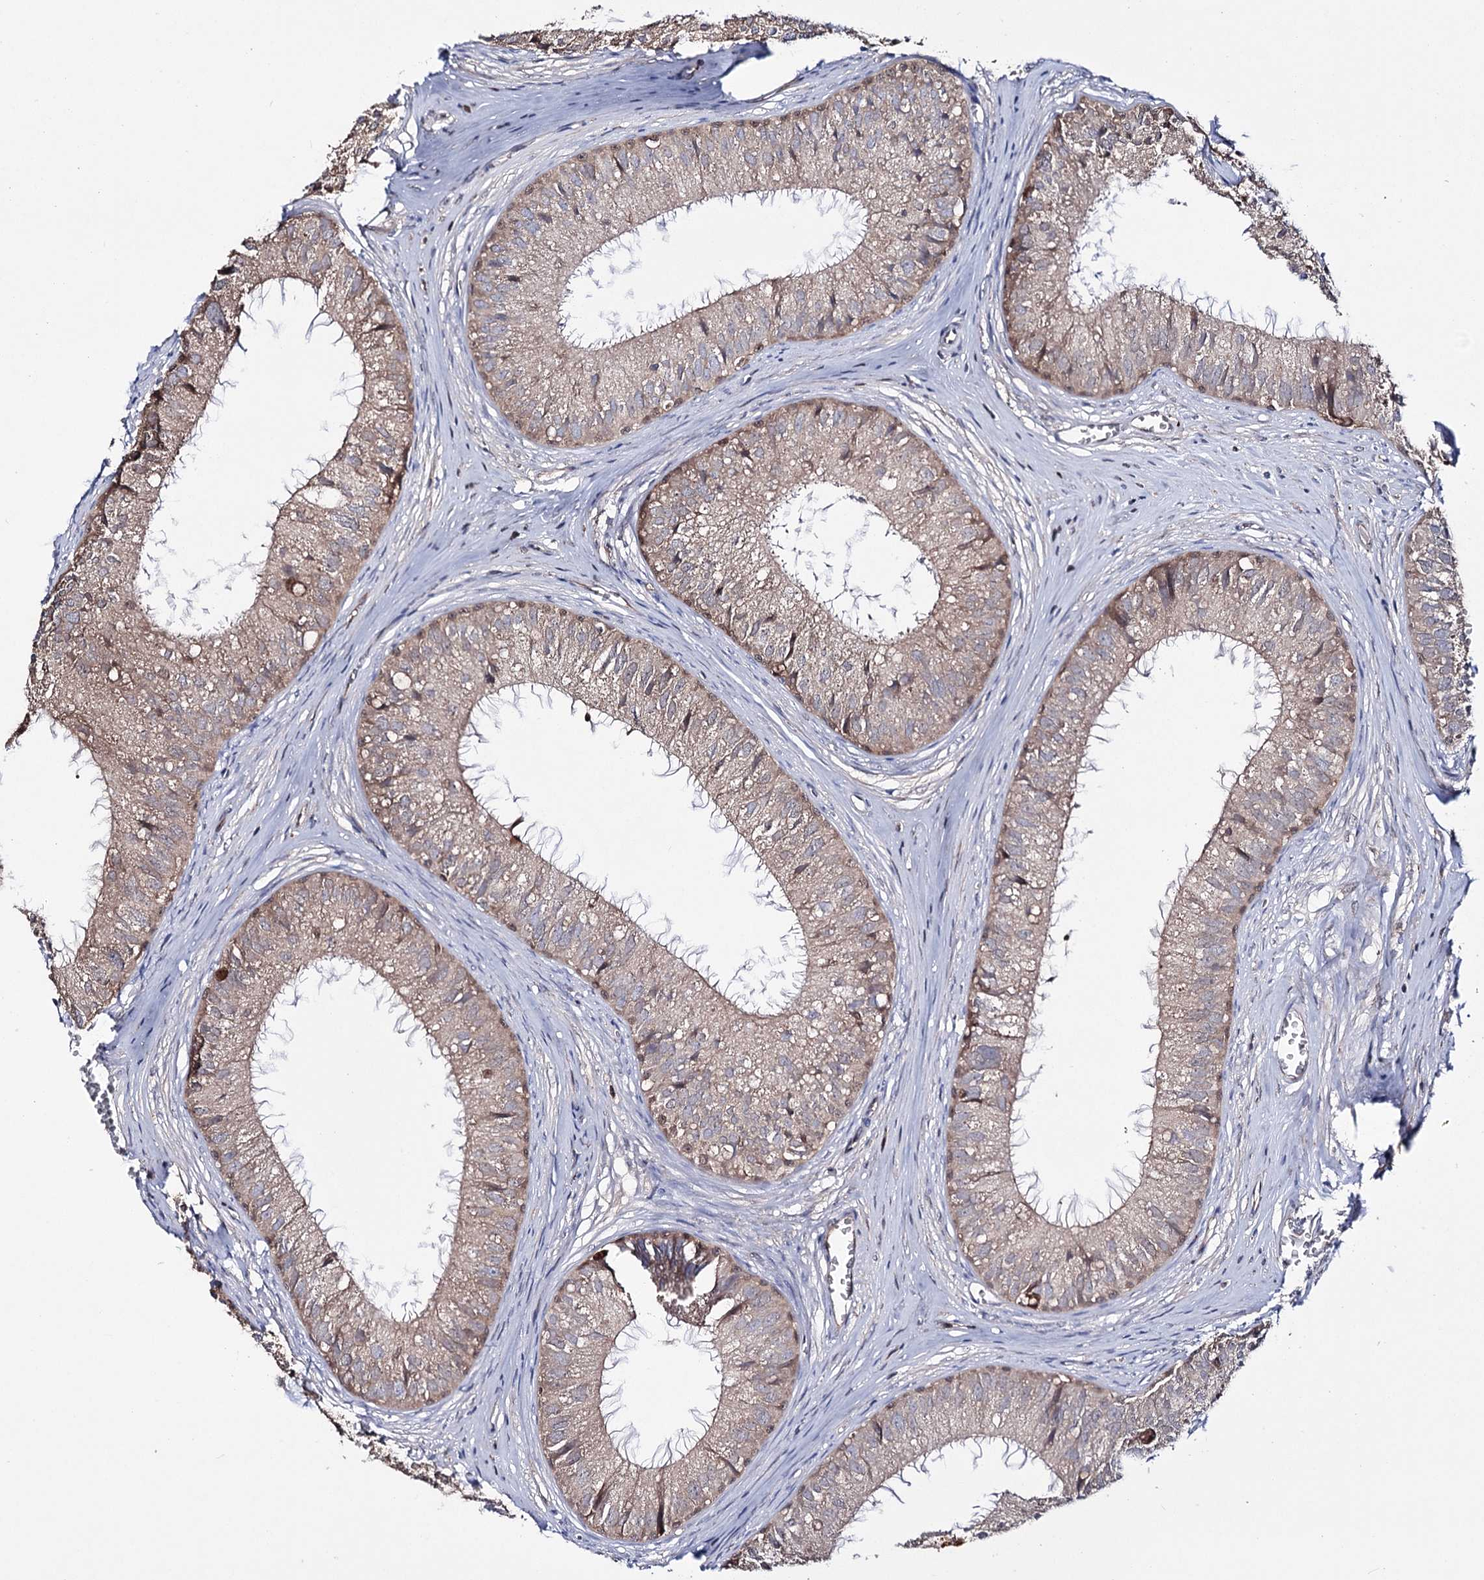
{"staining": {"intensity": "weak", "quantity": ">75%", "location": "cytoplasmic/membranous"}, "tissue": "epididymis", "cell_type": "Glandular cells", "image_type": "normal", "snomed": [{"axis": "morphology", "description": "Normal tissue, NOS"}, {"axis": "topography", "description": "Epididymis"}], "caption": "Epididymis stained with immunohistochemistry shows weak cytoplasmic/membranous positivity in about >75% of glandular cells. (DAB (3,3'-diaminobenzidine) = brown stain, brightfield microscopy at high magnification).", "gene": "PTER", "patient": {"sex": "male", "age": 36}}